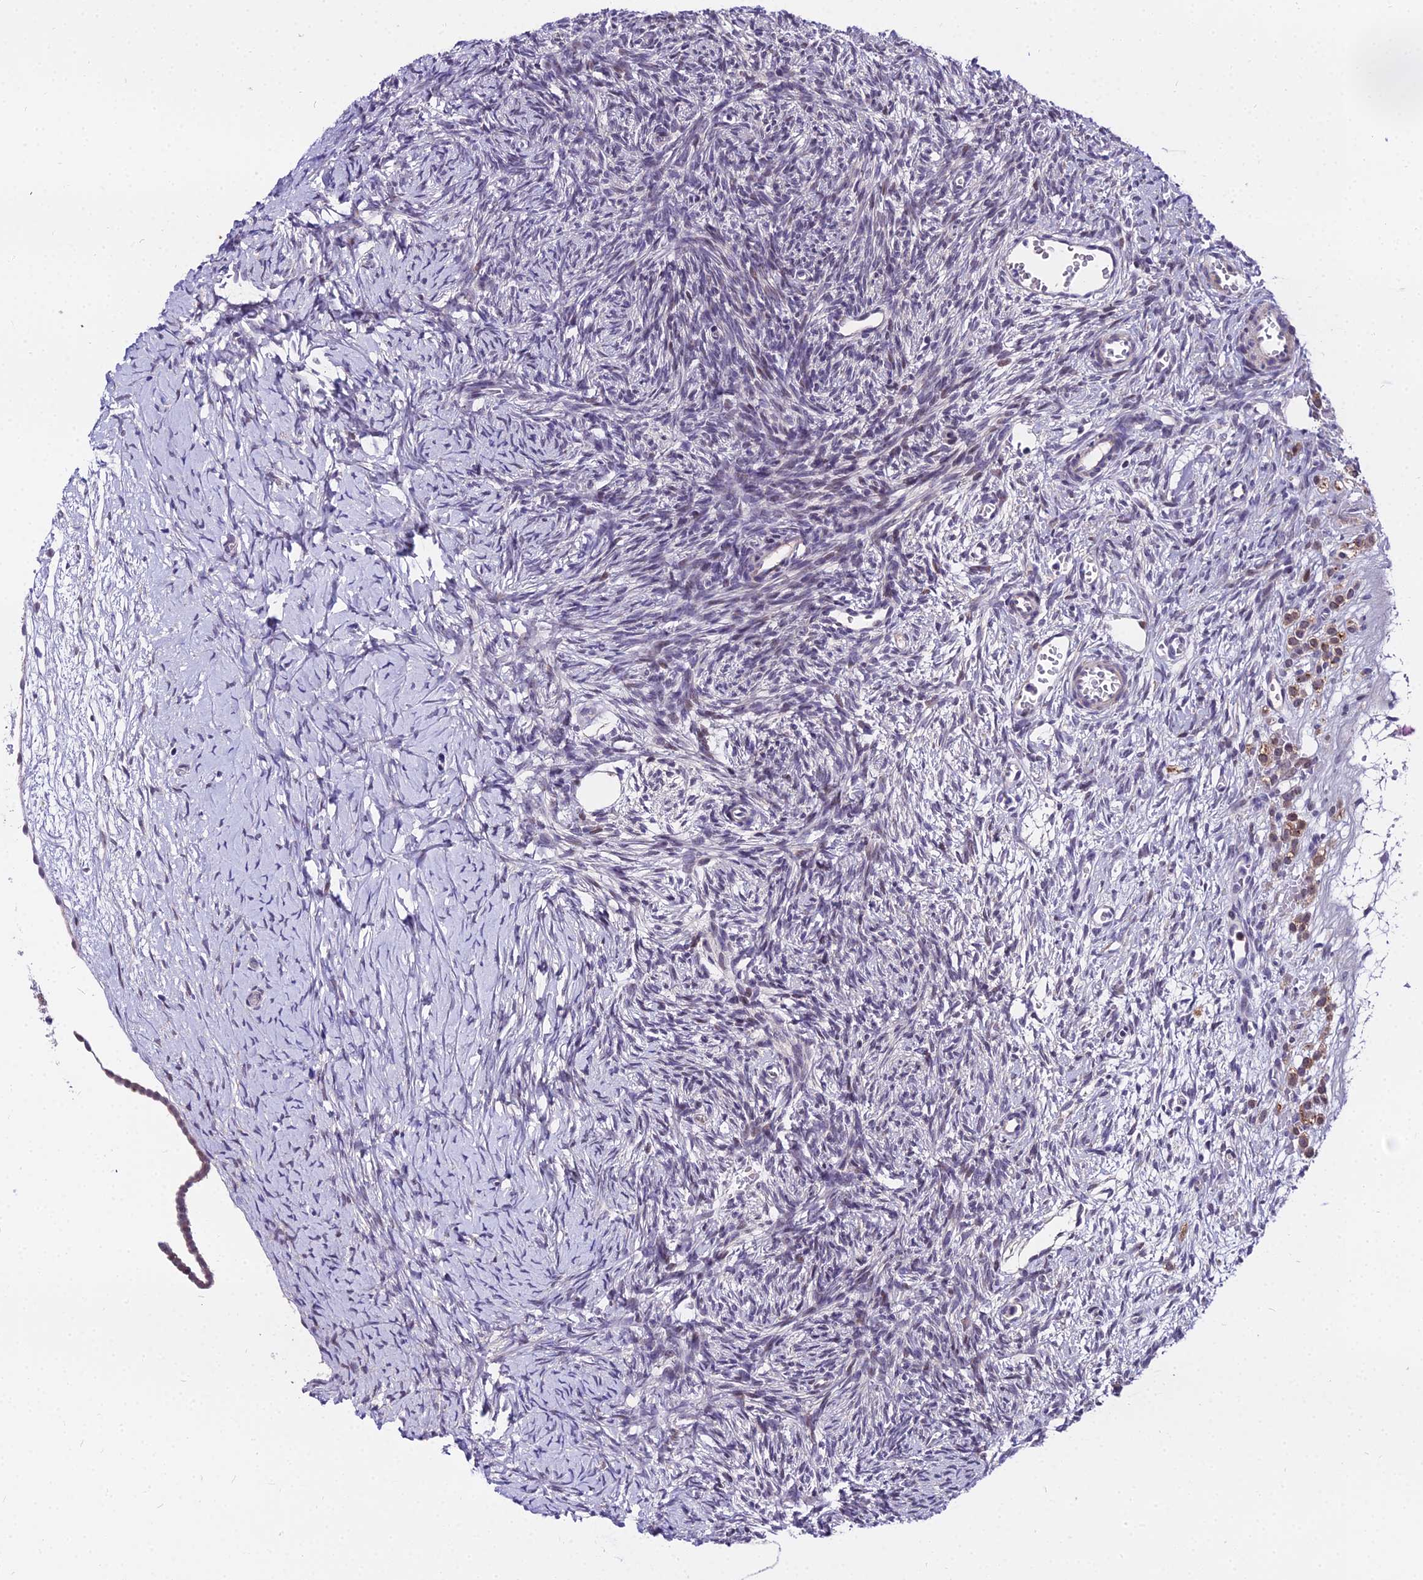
{"staining": {"intensity": "weak", "quantity": "<25%", "location": "nuclear"}, "tissue": "ovary", "cell_type": "Follicle cells", "image_type": "normal", "snomed": [{"axis": "morphology", "description": "Normal tissue, NOS"}, {"axis": "topography", "description": "Ovary"}], "caption": "Follicle cells show no significant positivity in benign ovary. (Brightfield microscopy of DAB immunohistochemistry at high magnification).", "gene": "TRIML2", "patient": {"sex": "female", "age": 39}}